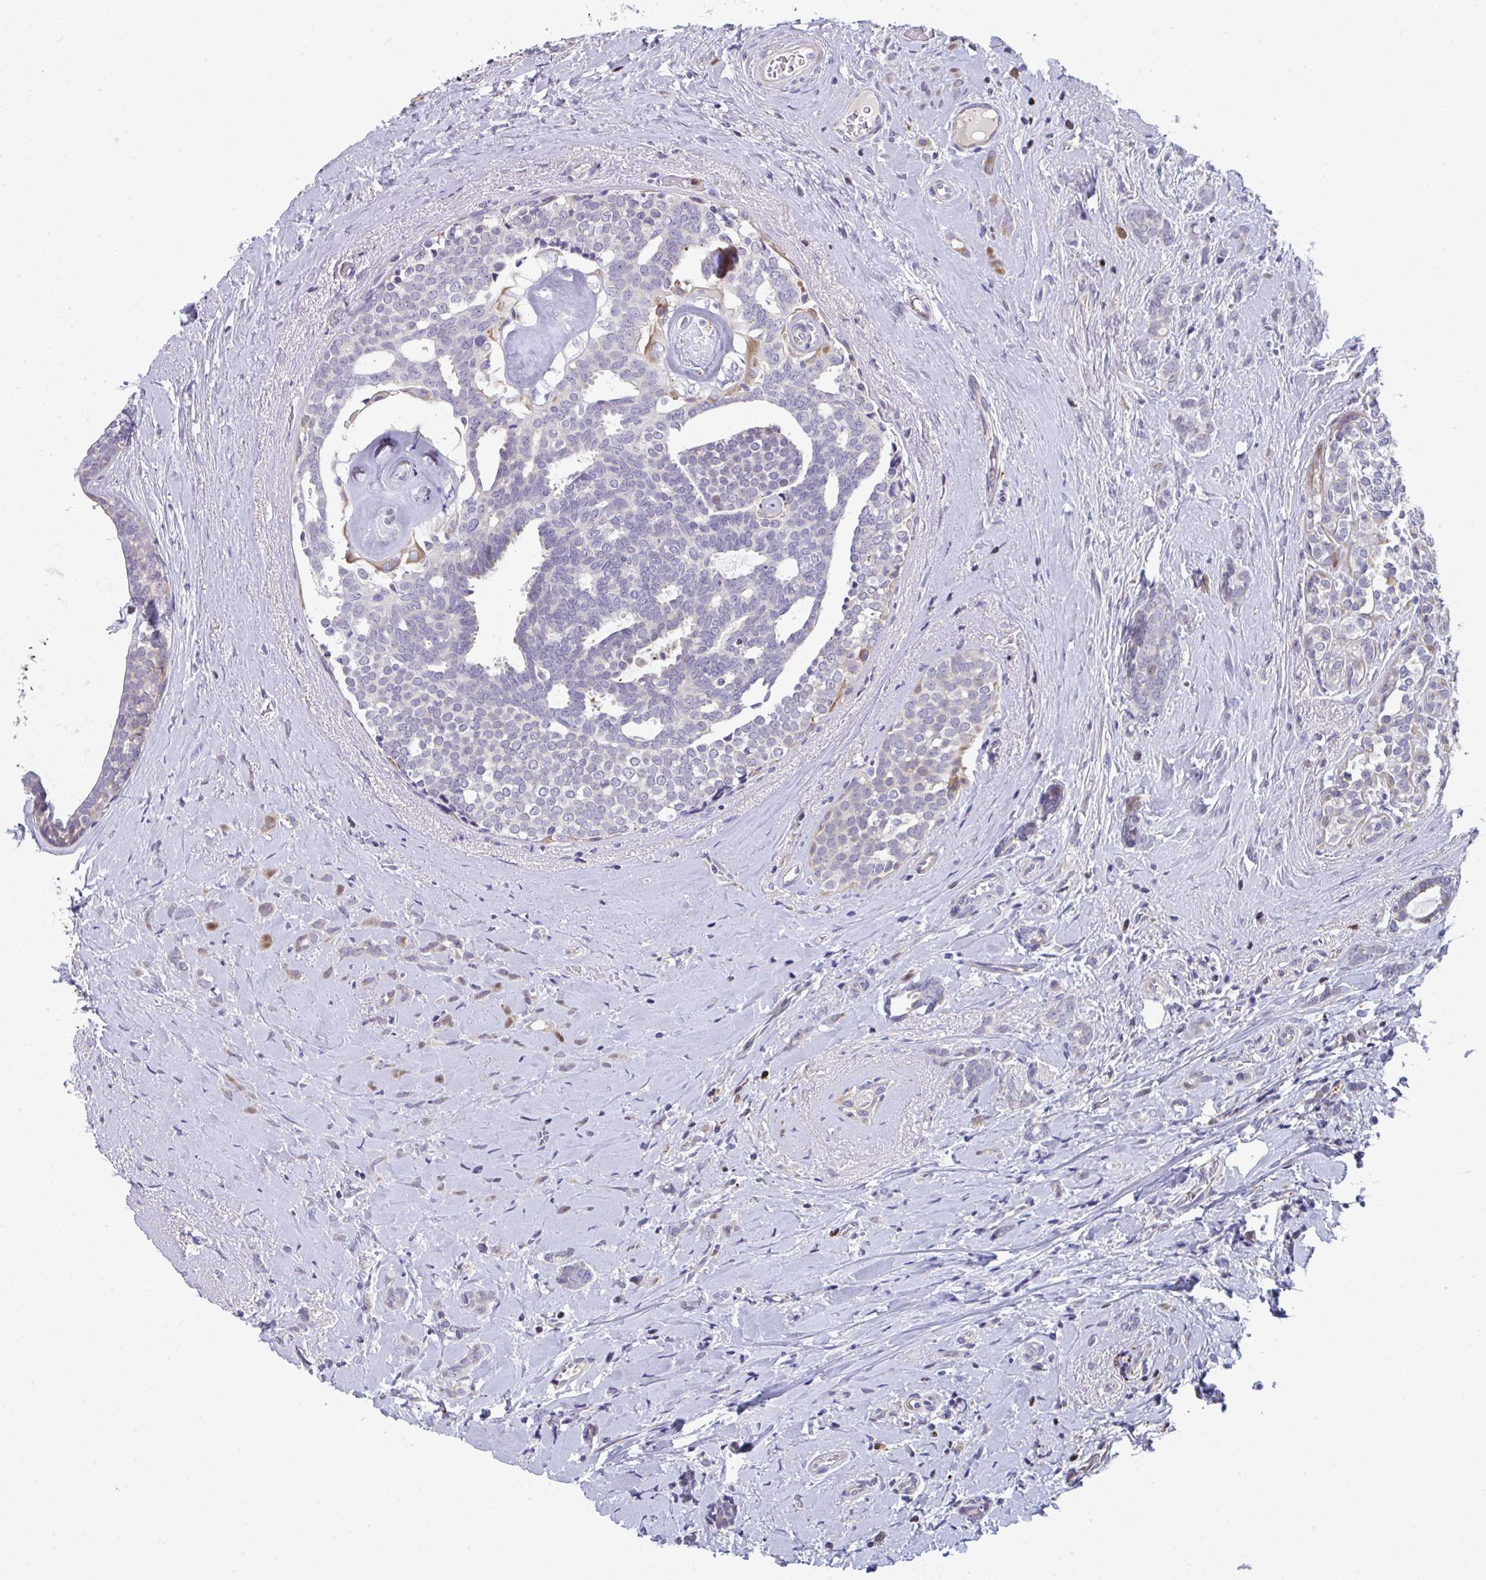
{"staining": {"intensity": "moderate", "quantity": "<25%", "location": "cytoplasmic/membranous"}, "tissue": "breast cancer", "cell_type": "Tumor cells", "image_type": "cancer", "snomed": [{"axis": "morphology", "description": "Intraductal carcinoma, in situ"}, {"axis": "morphology", "description": "Duct carcinoma"}, {"axis": "morphology", "description": "Lobular carcinoma, in situ"}, {"axis": "topography", "description": "Breast"}], "caption": "The image exhibits staining of breast cancer (intraductal carcinoma,  in situ), revealing moderate cytoplasmic/membranous protein positivity (brown color) within tumor cells.", "gene": "AOC2", "patient": {"sex": "female", "age": 44}}